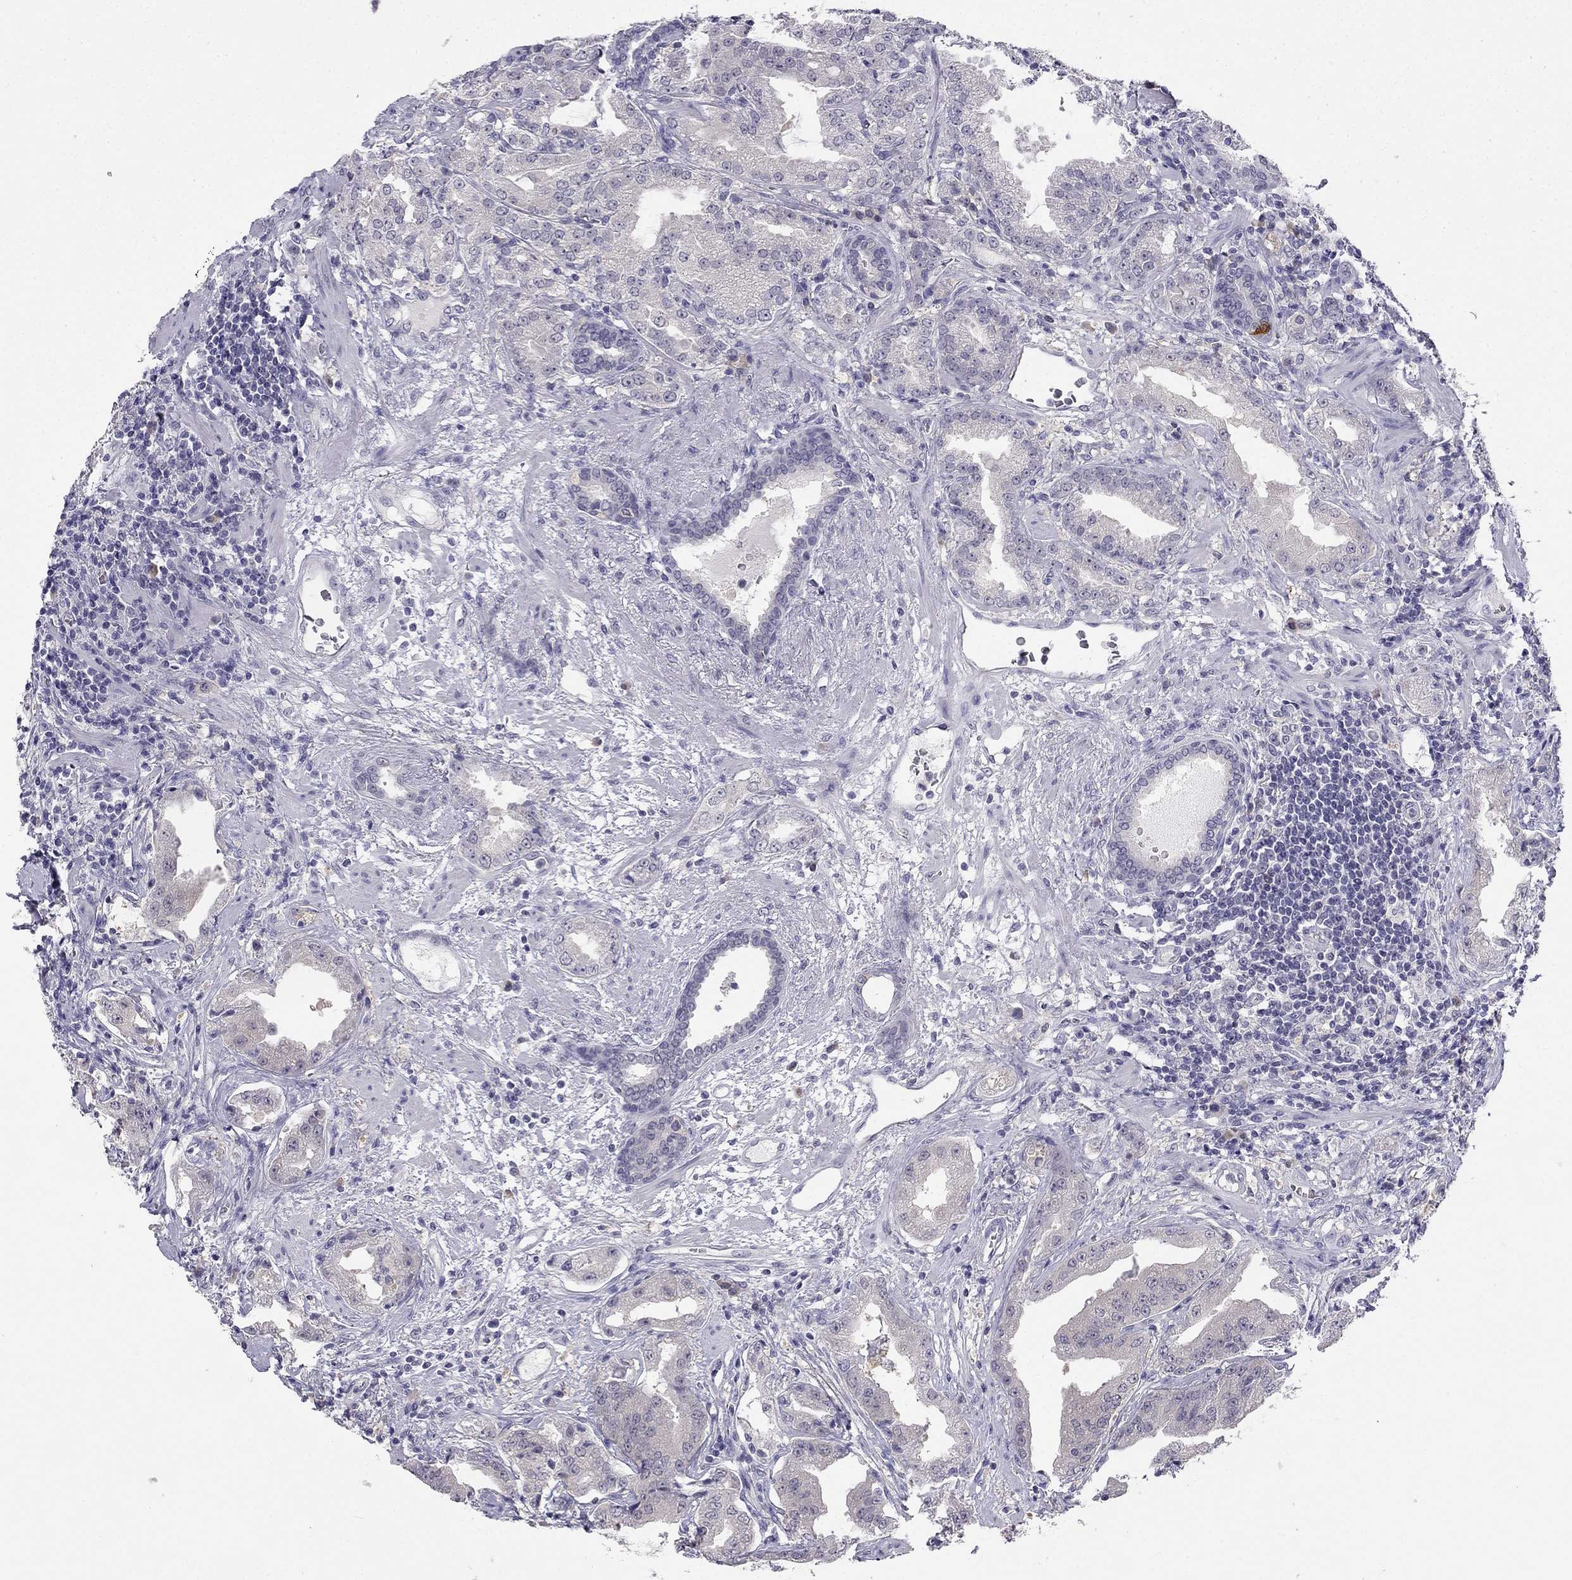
{"staining": {"intensity": "negative", "quantity": "none", "location": "none"}, "tissue": "prostate cancer", "cell_type": "Tumor cells", "image_type": "cancer", "snomed": [{"axis": "morphology", "description": "Adenocarcinoma, Low grade"}, {"axis": "topography", "description": "Prostate"}], "caption": "IHC image of prostate cancer (adenocarcinoma (low-grade)) stained for a protein (brown), which exhibits no expression in tumor cells. (IHC, brightfield microscopy, high magnification).", "gene": "C16orf89", "patient": {"sex": "male", "age": 62}}